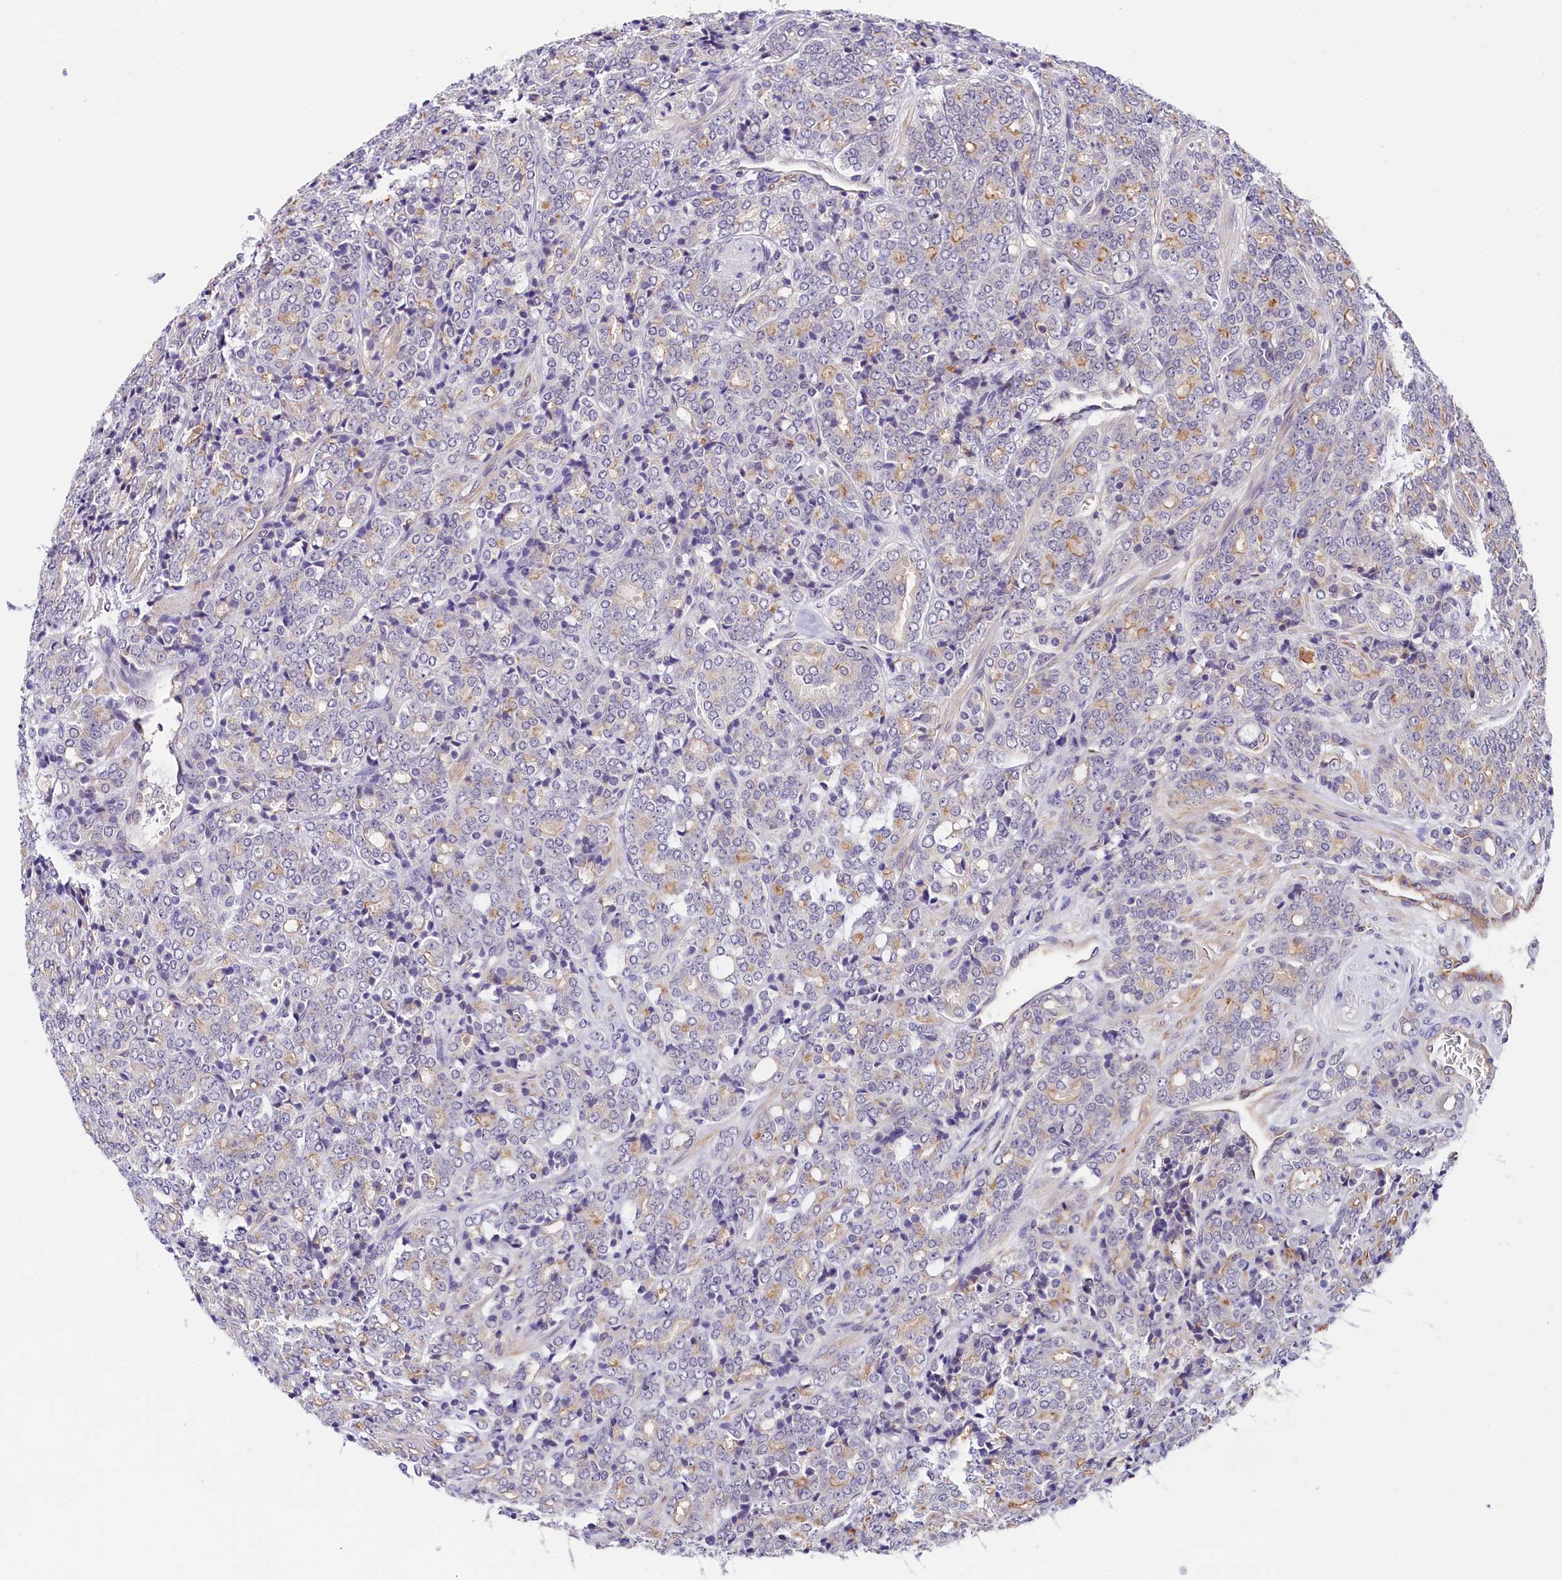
{"staining": {"intensity": "negative", "quantity": "none", "location": "none"}, "tissue": "prostate cancer", "cell_type": "Tumor cells", "image_type": "cancer", "snomed": [{"axis": "morphology", "description": "Adenocarcinoma, High grade"}, {"axis": "topography", "description": "Prostate"}], "caption": "Tumor cells are negative for protein expression in human adenocarcinoma (high-grade) (prostate).", "gene": "OAS3", "patient": {"sex": "male", "age": 62}}